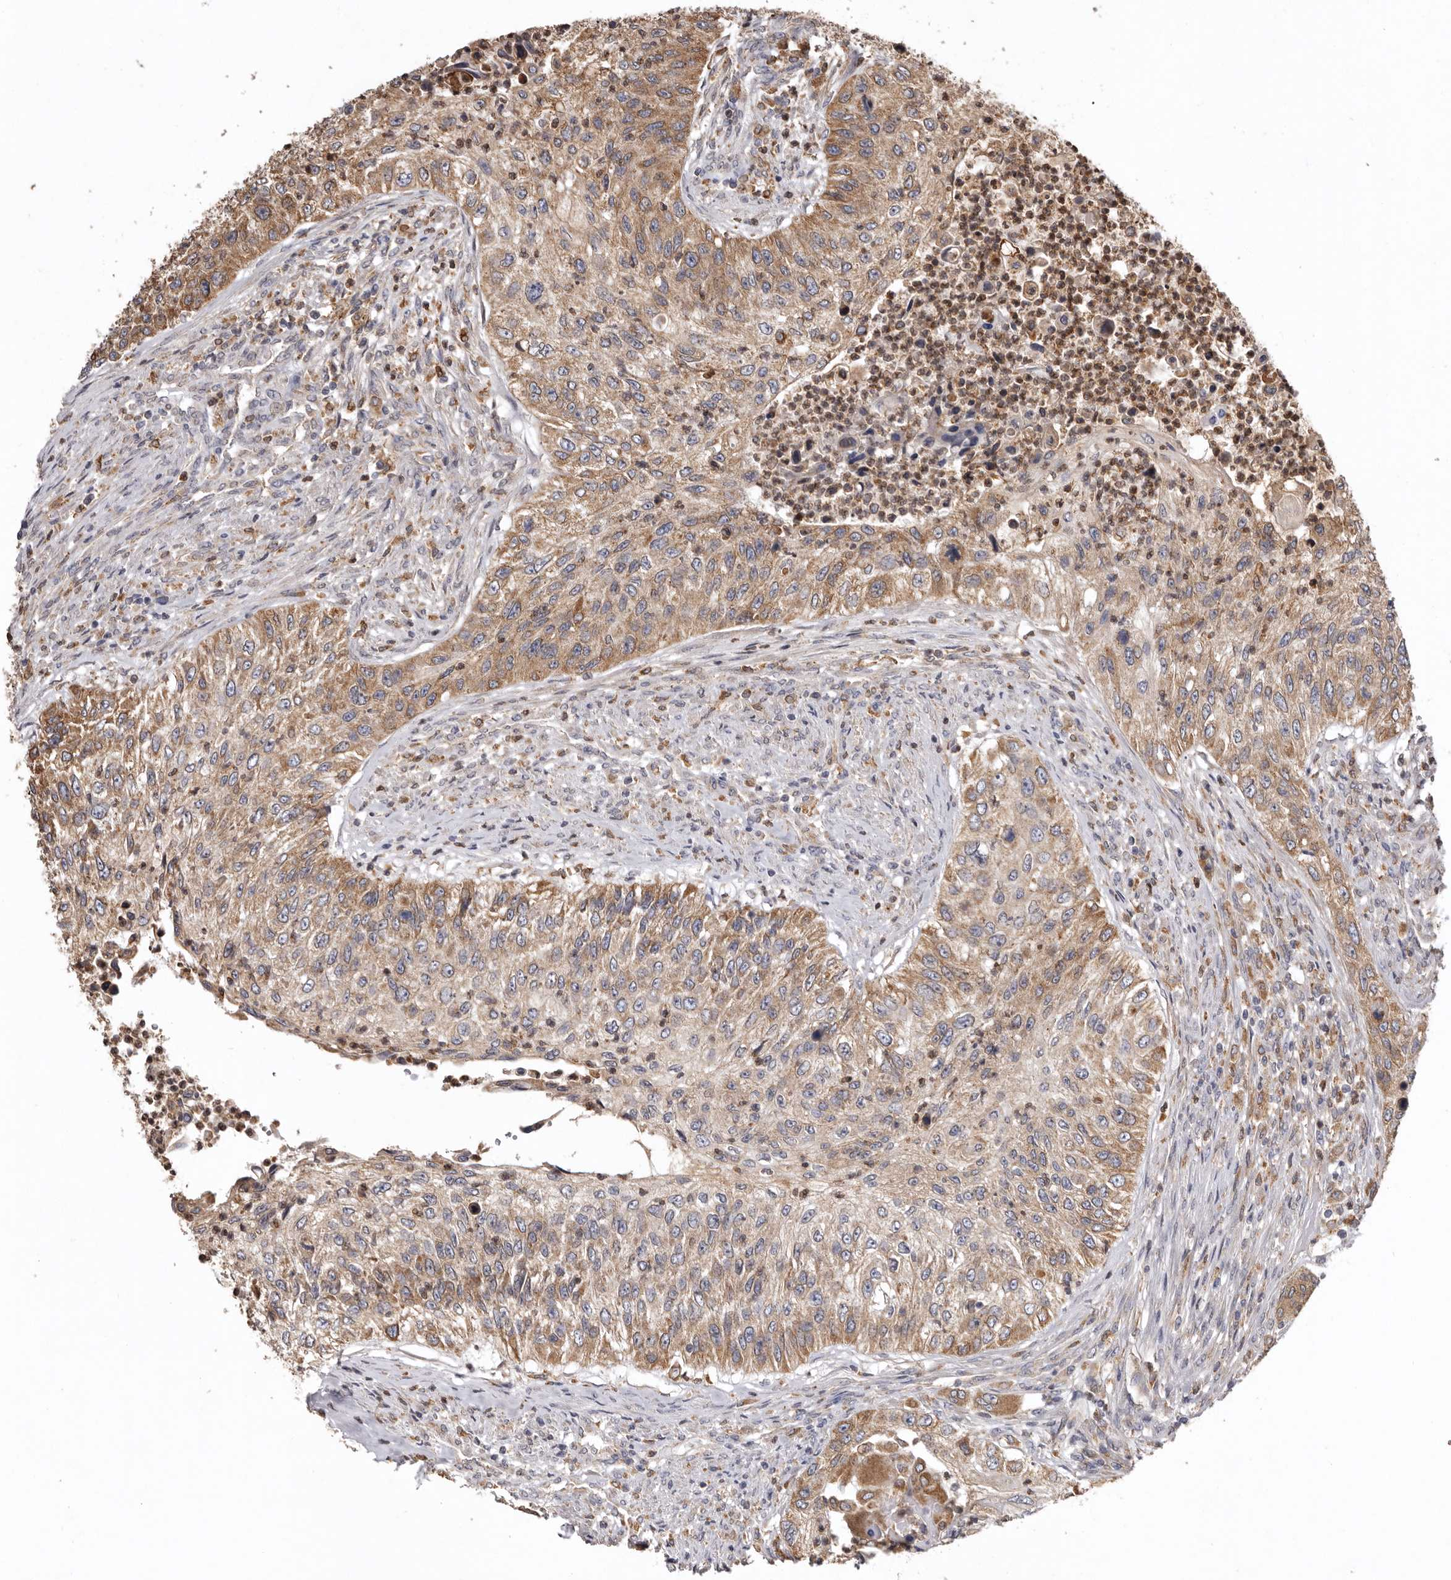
{"staining": {"intensity": "moderate", "quantity": ">75%", "location": "cytoplasmic/membranous"}, "tissue": "urothelial cancer", "cell_type": "Tumor cells", "image_type": "cancer", "snomed": [{"axis": "morphology", "description": "Urothelial carcinoma, High grade"}, {"axis": "topography", "description": "Urinary bladder"}], "caption": "This is an image of immunohistochemistry staining of high-grade urothelial carcinoma, which shows moderate staining in the cytoplasmic/membranous of tumor cells.", "gene": "INKA2", "patient": {"sex": "female", "age": 60}}